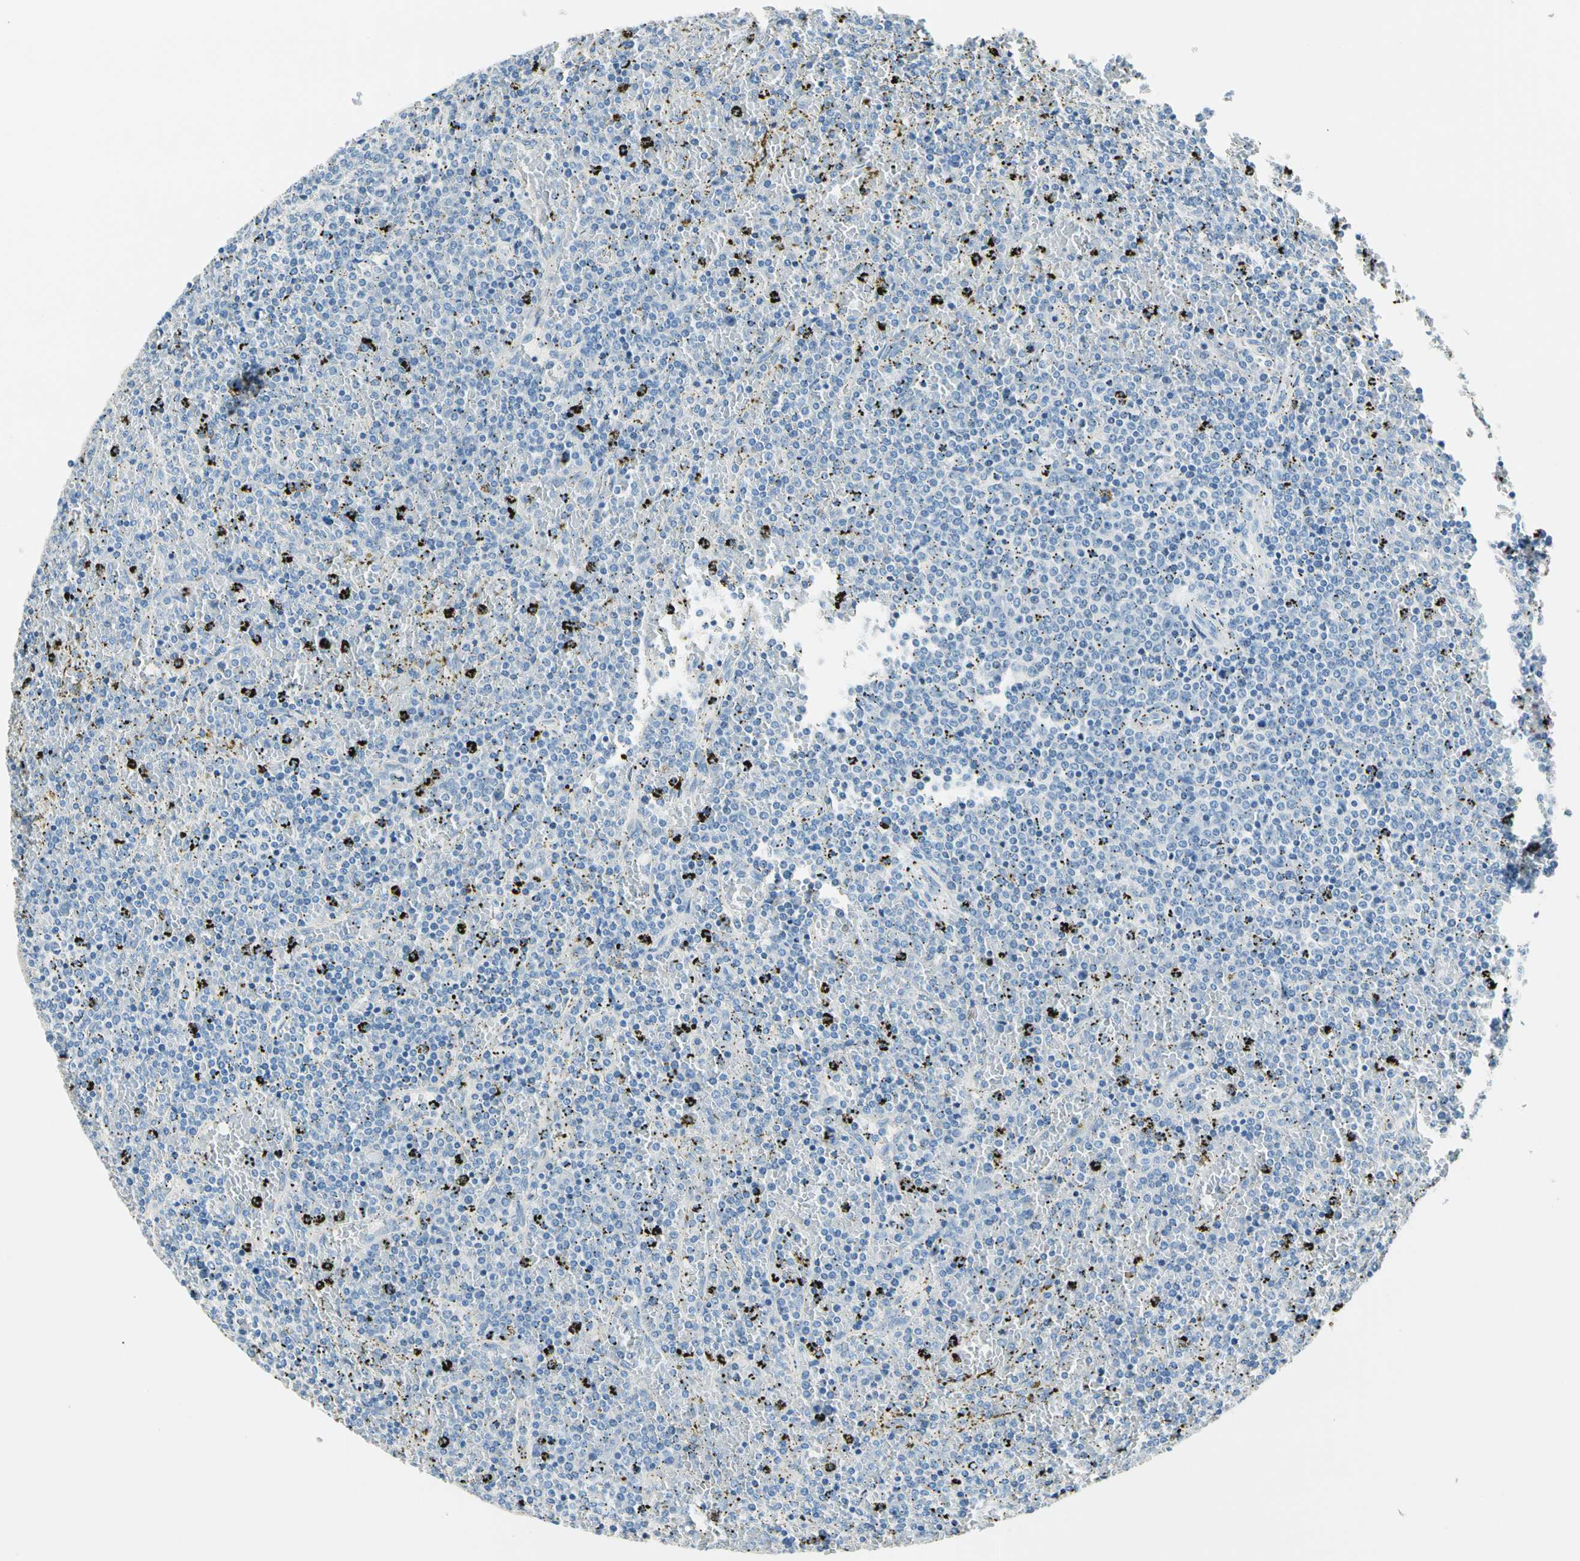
{"staining": {"intensity": "negative", "quantity": "none", "location": "none"}, "tissue": "lymphoma", "cell_type": "Tumor cells", "image_type": "cancer", "snomed": [{"axis": "morphology", "description": "Malignant lymphoma, non-Hodgkin's type, Low grade"}, {"axis": "topography", "description": "Spleen"}], "caption": "A histopathology image of lymphoma stained for a protein demonstrates no brown staining in tumor cells.", "gene": "TGFBR3", "patient": {"sex": "female", "age": 77}}